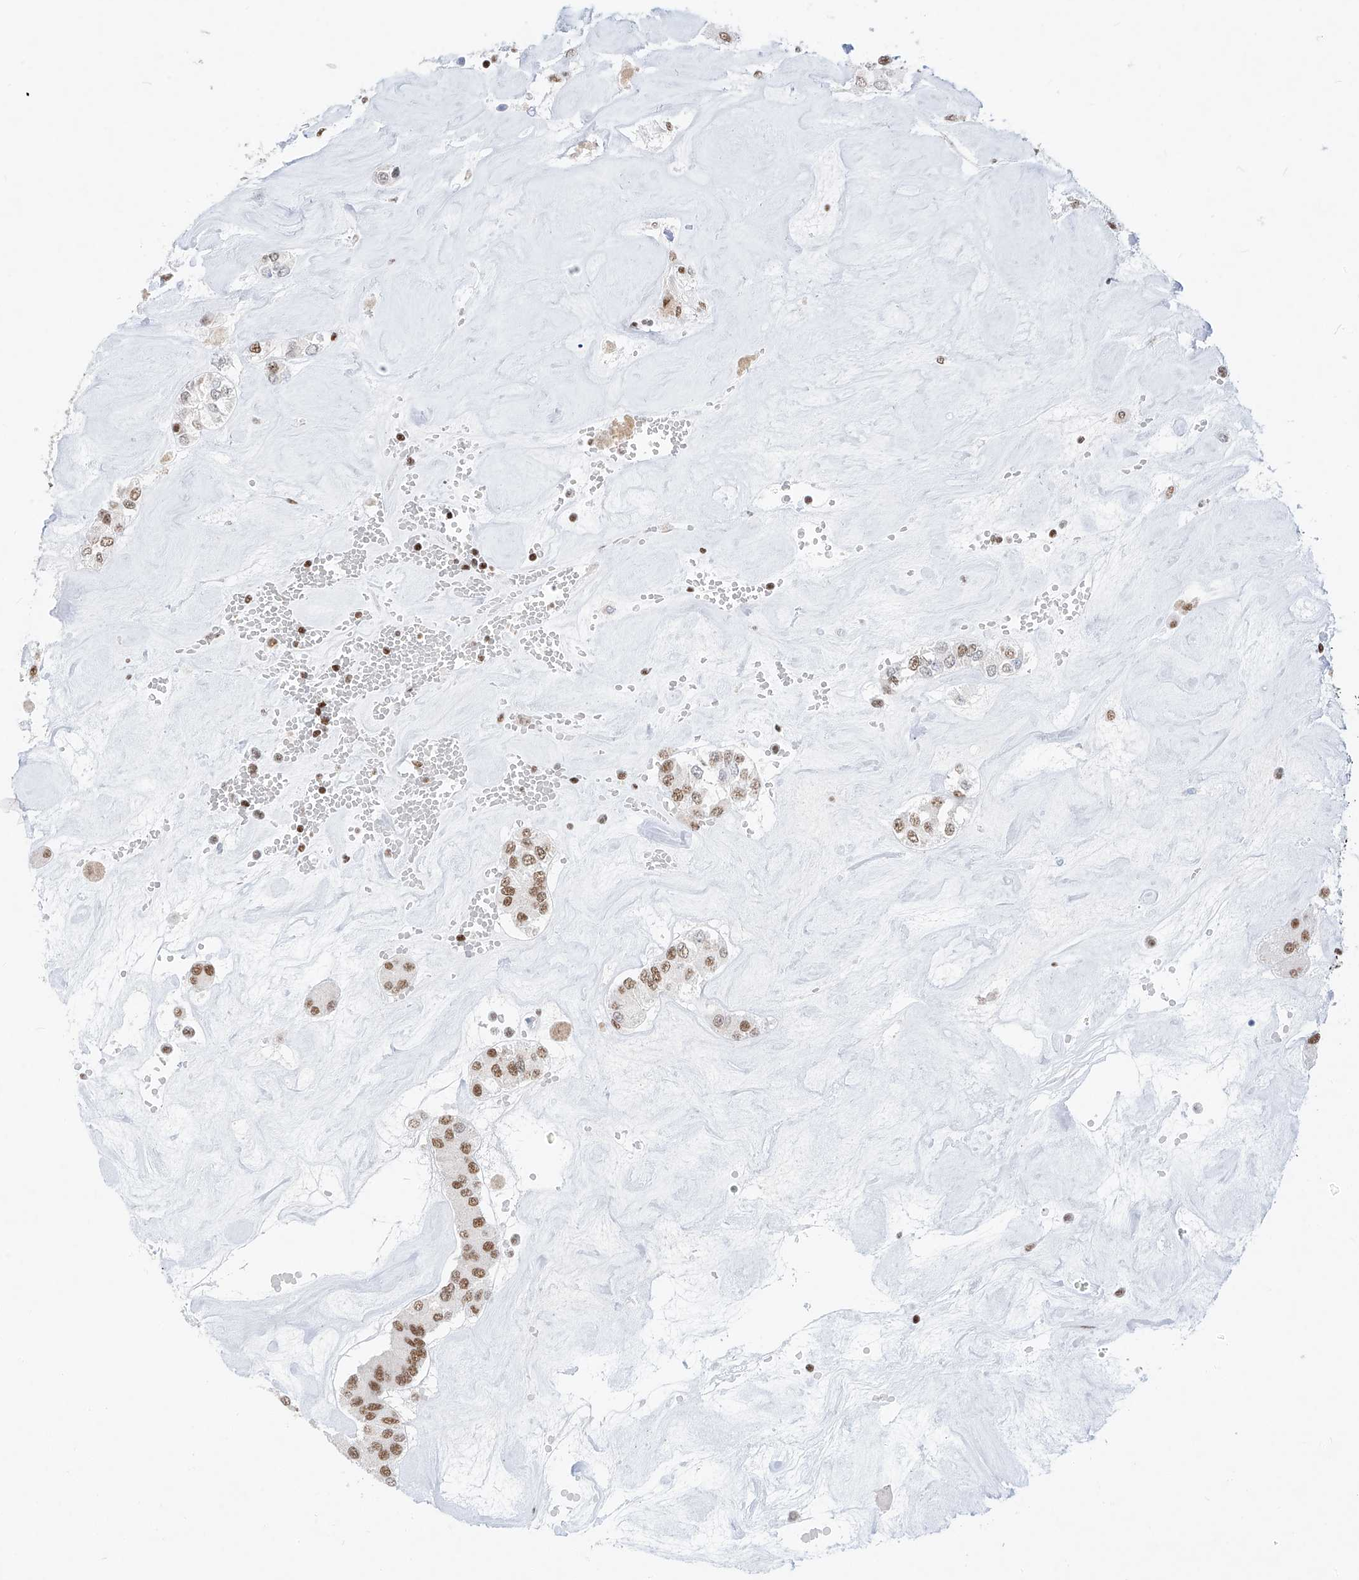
{"staining": {"intensity": "moderate", "quantity": ">75%", "location": "nuclear"}, "tissue": "carcinoid", "cell_type": "Tumor cells", "image_type": "cancer", "snomed": [{"axis": "morphology", "description": "Carcinoid, malignant, NOS"}, {"axis": "topography", "description": "Pancreas"}], "caption": "This is an image of immunohistochemistry (IHC) staining of carcinoid, which shows moderate expression in the nuclear of tumor cells.", "gene": "TAF4", "patient": {"sex": "male", "age": 41}}